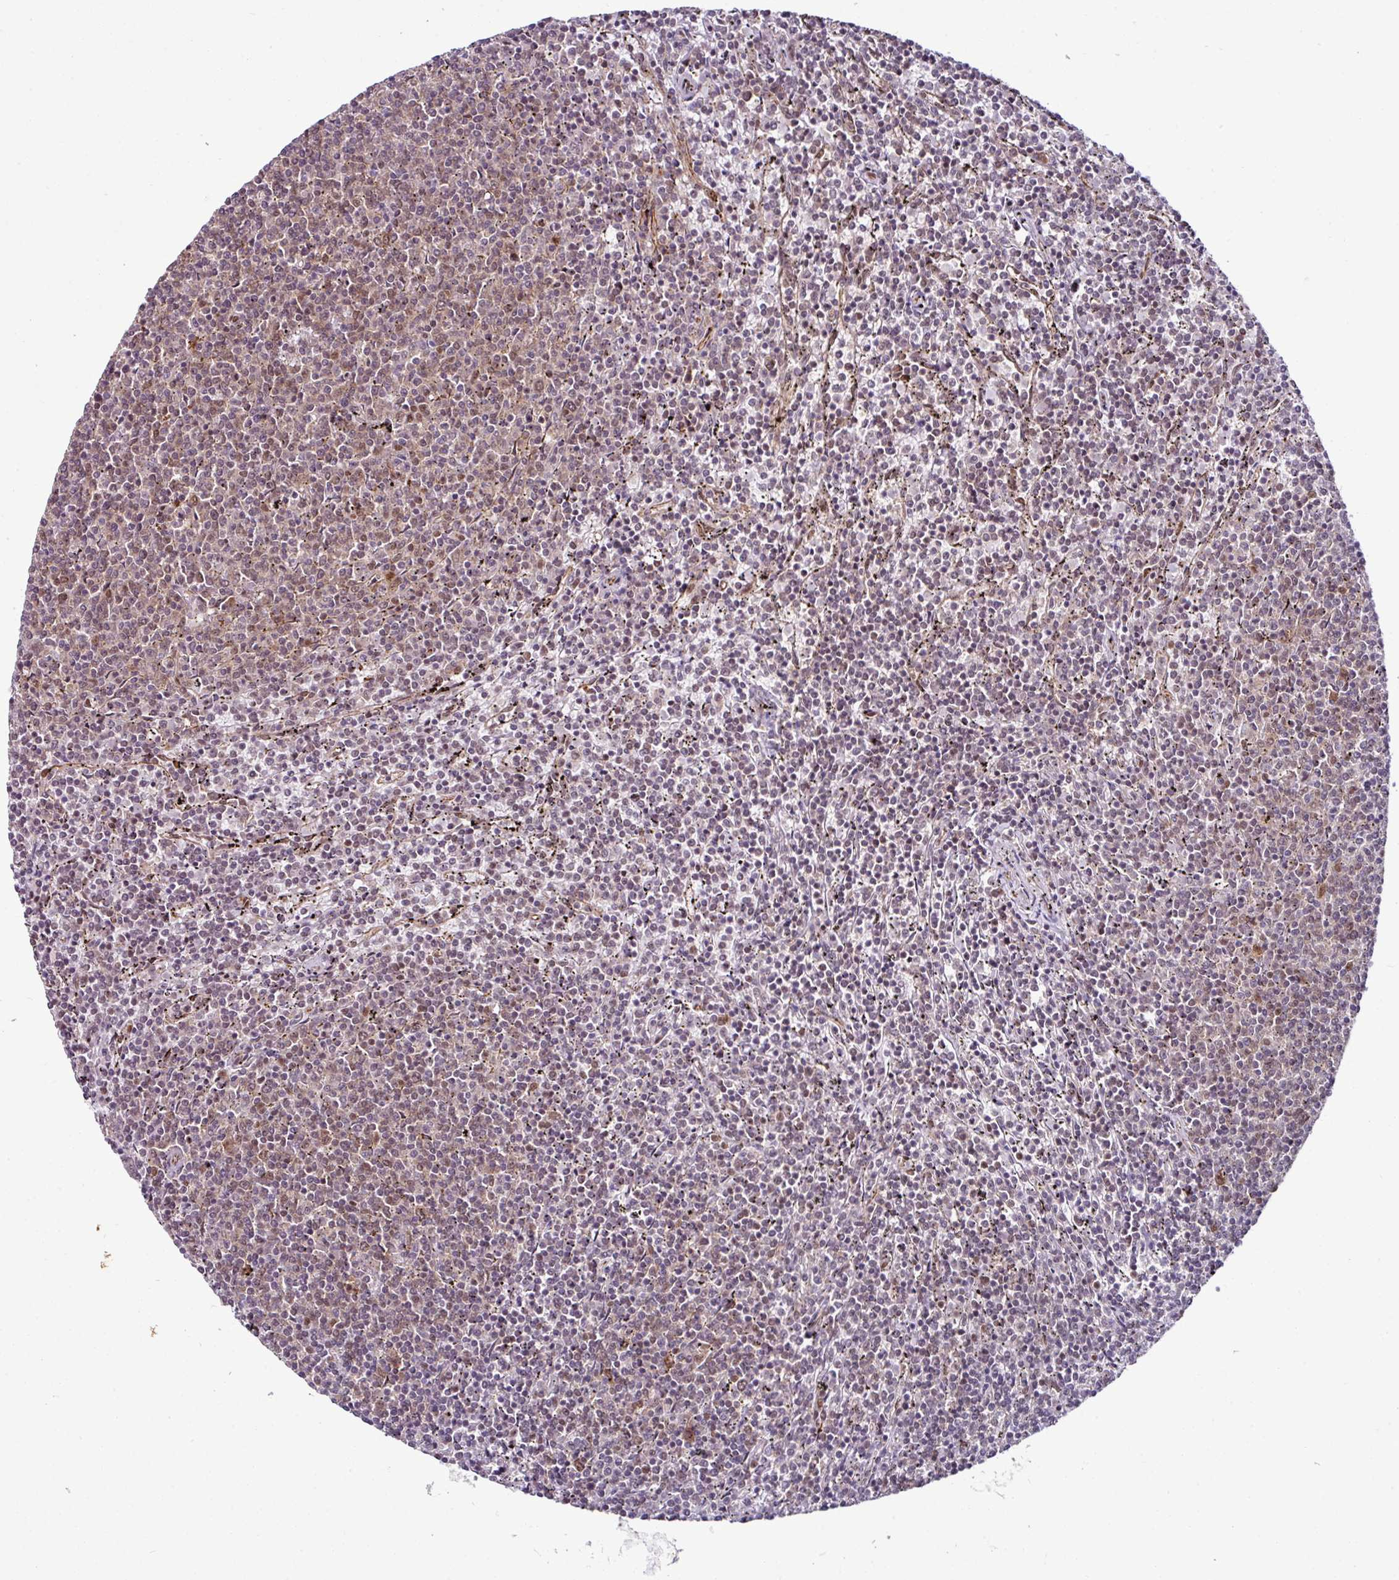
{"staining": {"intensity": "weak", "quantity": "<25%", "location": "cytoplasmic/membranous,nuclear"}, "tissue": "lymphoma", "cell_type": "Tumor cells", "image_type": "cancer", "snomed": [{"axis": "morphology", "description": "Malignant lymphoma, non-Hodgkin's type, Low grade"}, {"axis": "topography", "description": "Spleen"}], "caption": "The micrograph exhibits no staining of tumor cells in lymphoma. (DAB IHC visualized using brightfield microscopy, high magnification).", "gene": "MORF4L2", "patient": {"sex": "female", "age": 50}}